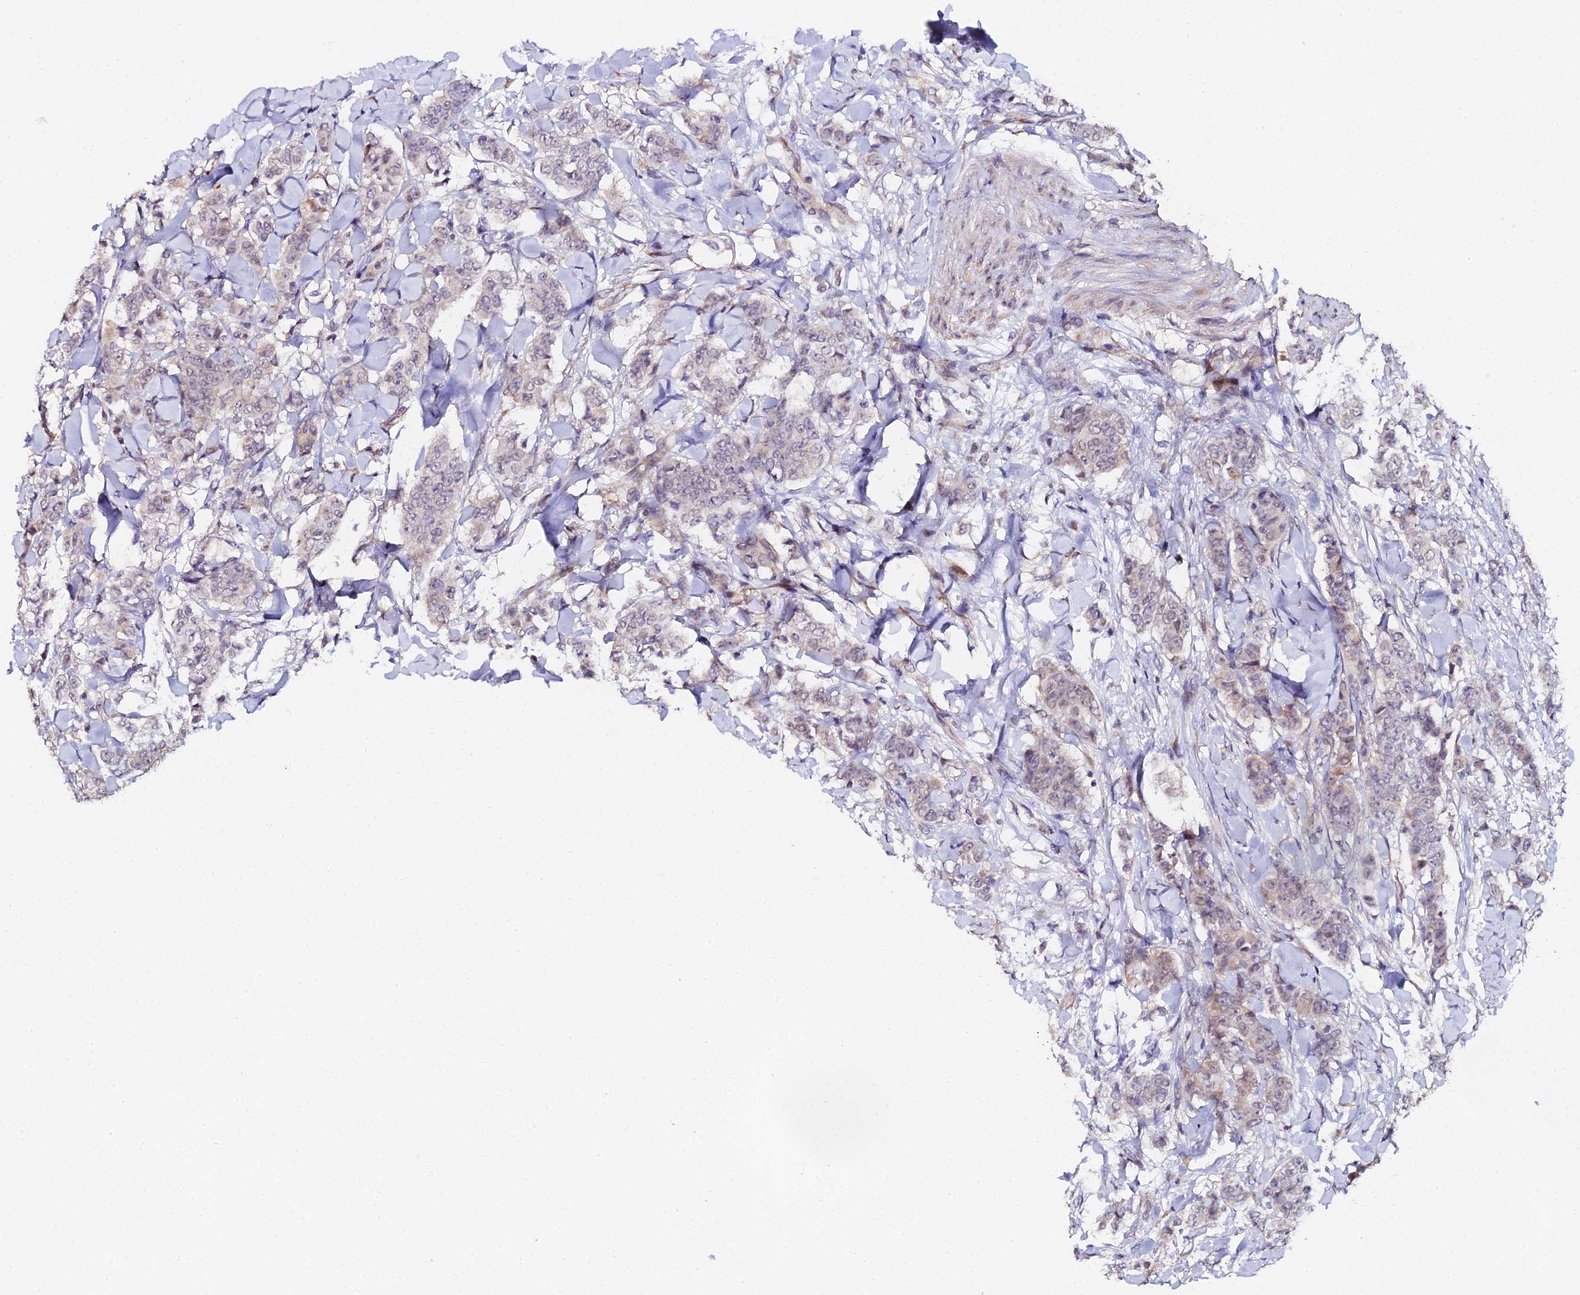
{"staining": {"intensity": "weak", "quantity": "<25%", "location": "cytoplasmic/membranous"}, "tissue": "breast cancer", "cell_type": "Tumor cells", "image_type": "cancer", "snomed": [{"axis": "morphology", "description": "Duct carcinoma"}, {"axis": "topography", "description": "Breast"}], "caption": "Immunohistochemistry (IHC) of human breast cancer exhibits no expression in tumor cells.", "gene": "C4orf19", "patient": {"sex": "female", "age": 40}}